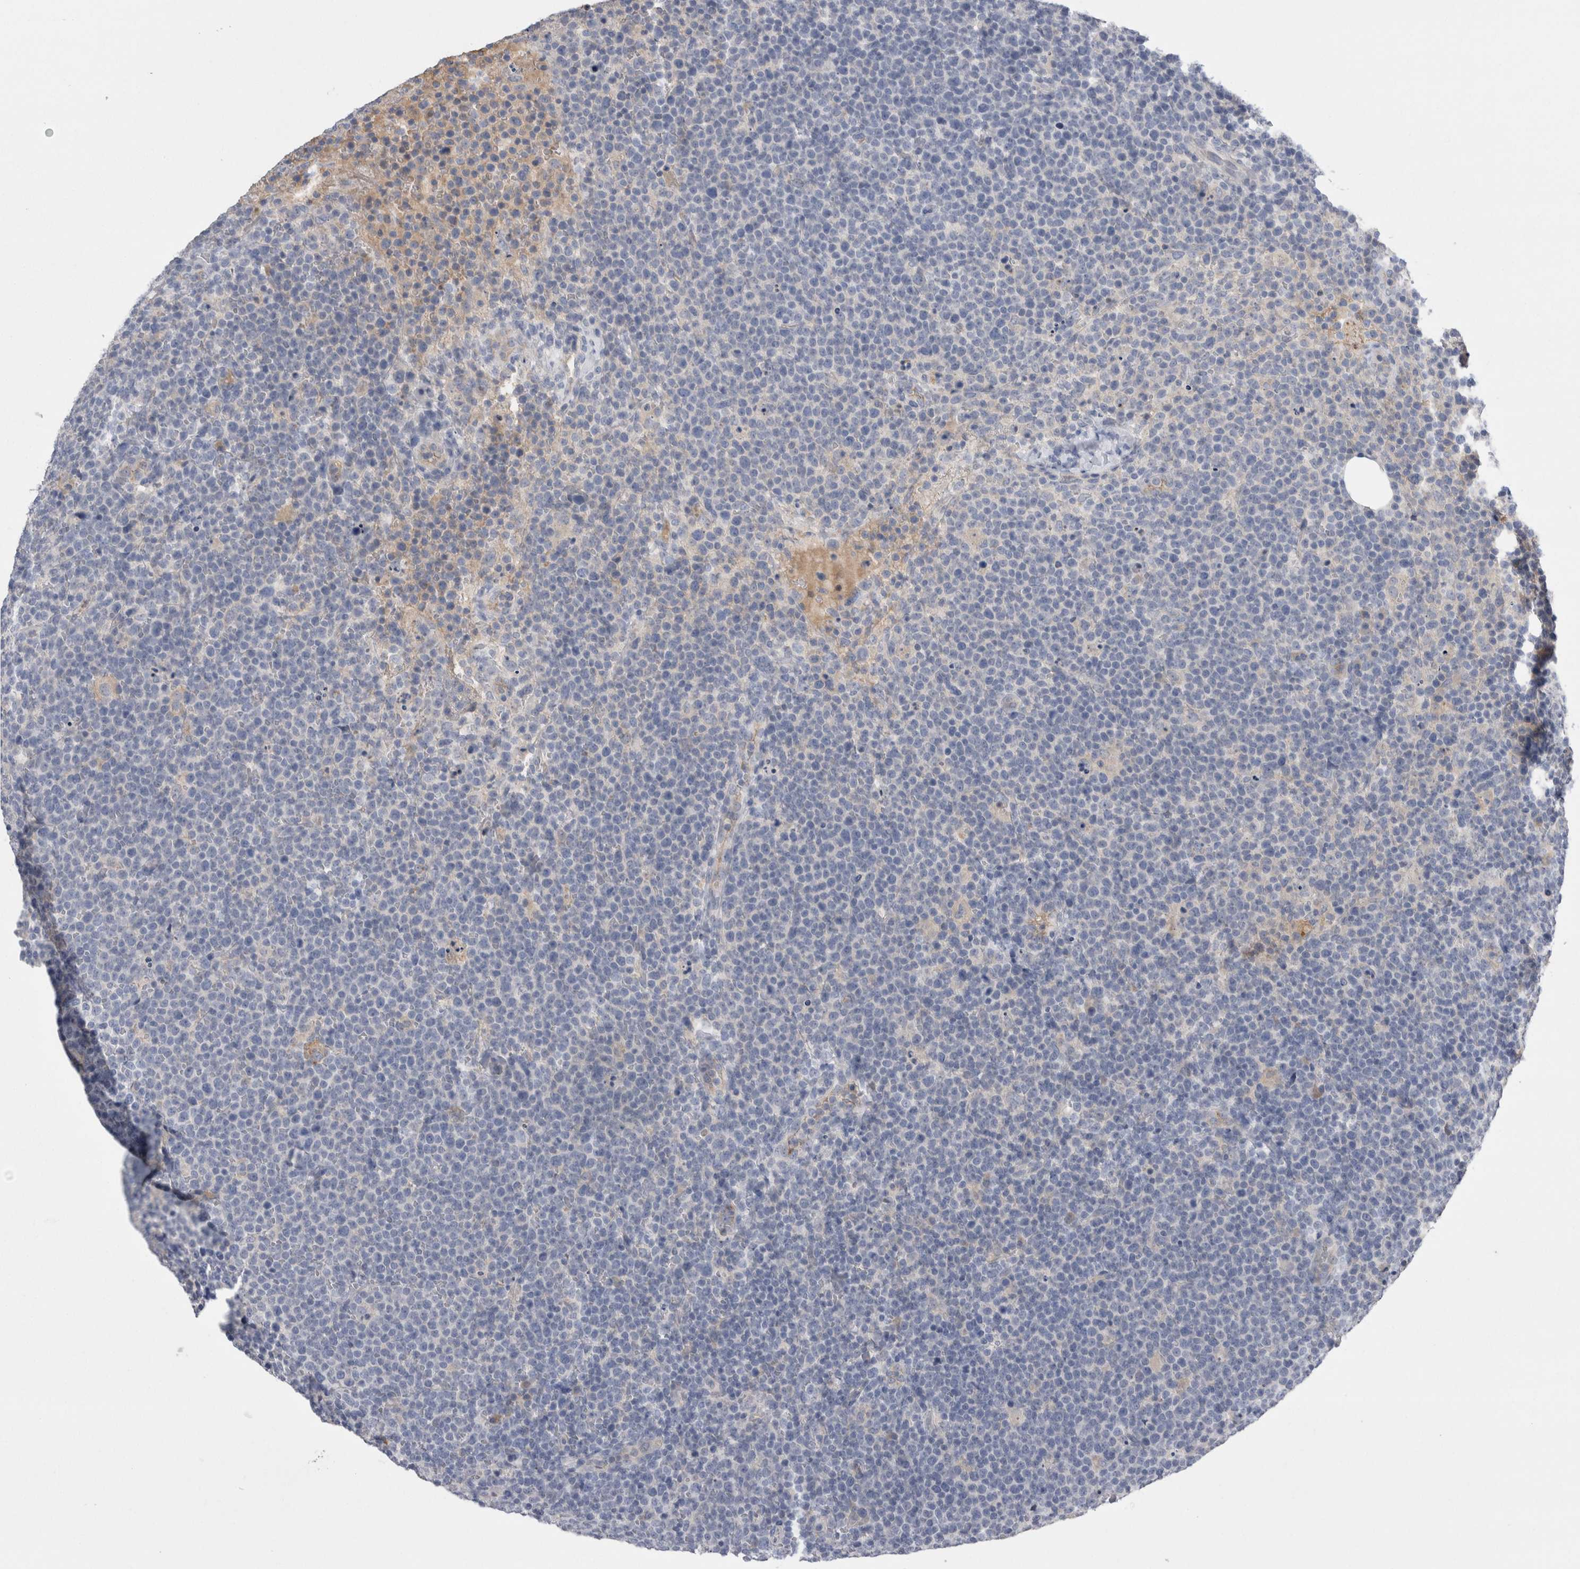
{"staining": {"intensity": "negative", "quantity": "none", "location": "none"}, "tissue": "lymphoma", "cell_type": "Tumor cells", "image_type": "cancer", "snomed": [{"axis": "morphology", "description": "Malignant lymphoma, non-Hodgkin's type, High grade"}, {"axis": "topography", "description": "Lymph node"}], "caption": "Photomicrograph shows no significant protein staining in tumor cells of high-grade malignant lymphoma, non-Hodgkin's type.", "gene": "REG1A", "patient": {"sex": "male", "age": 61}}